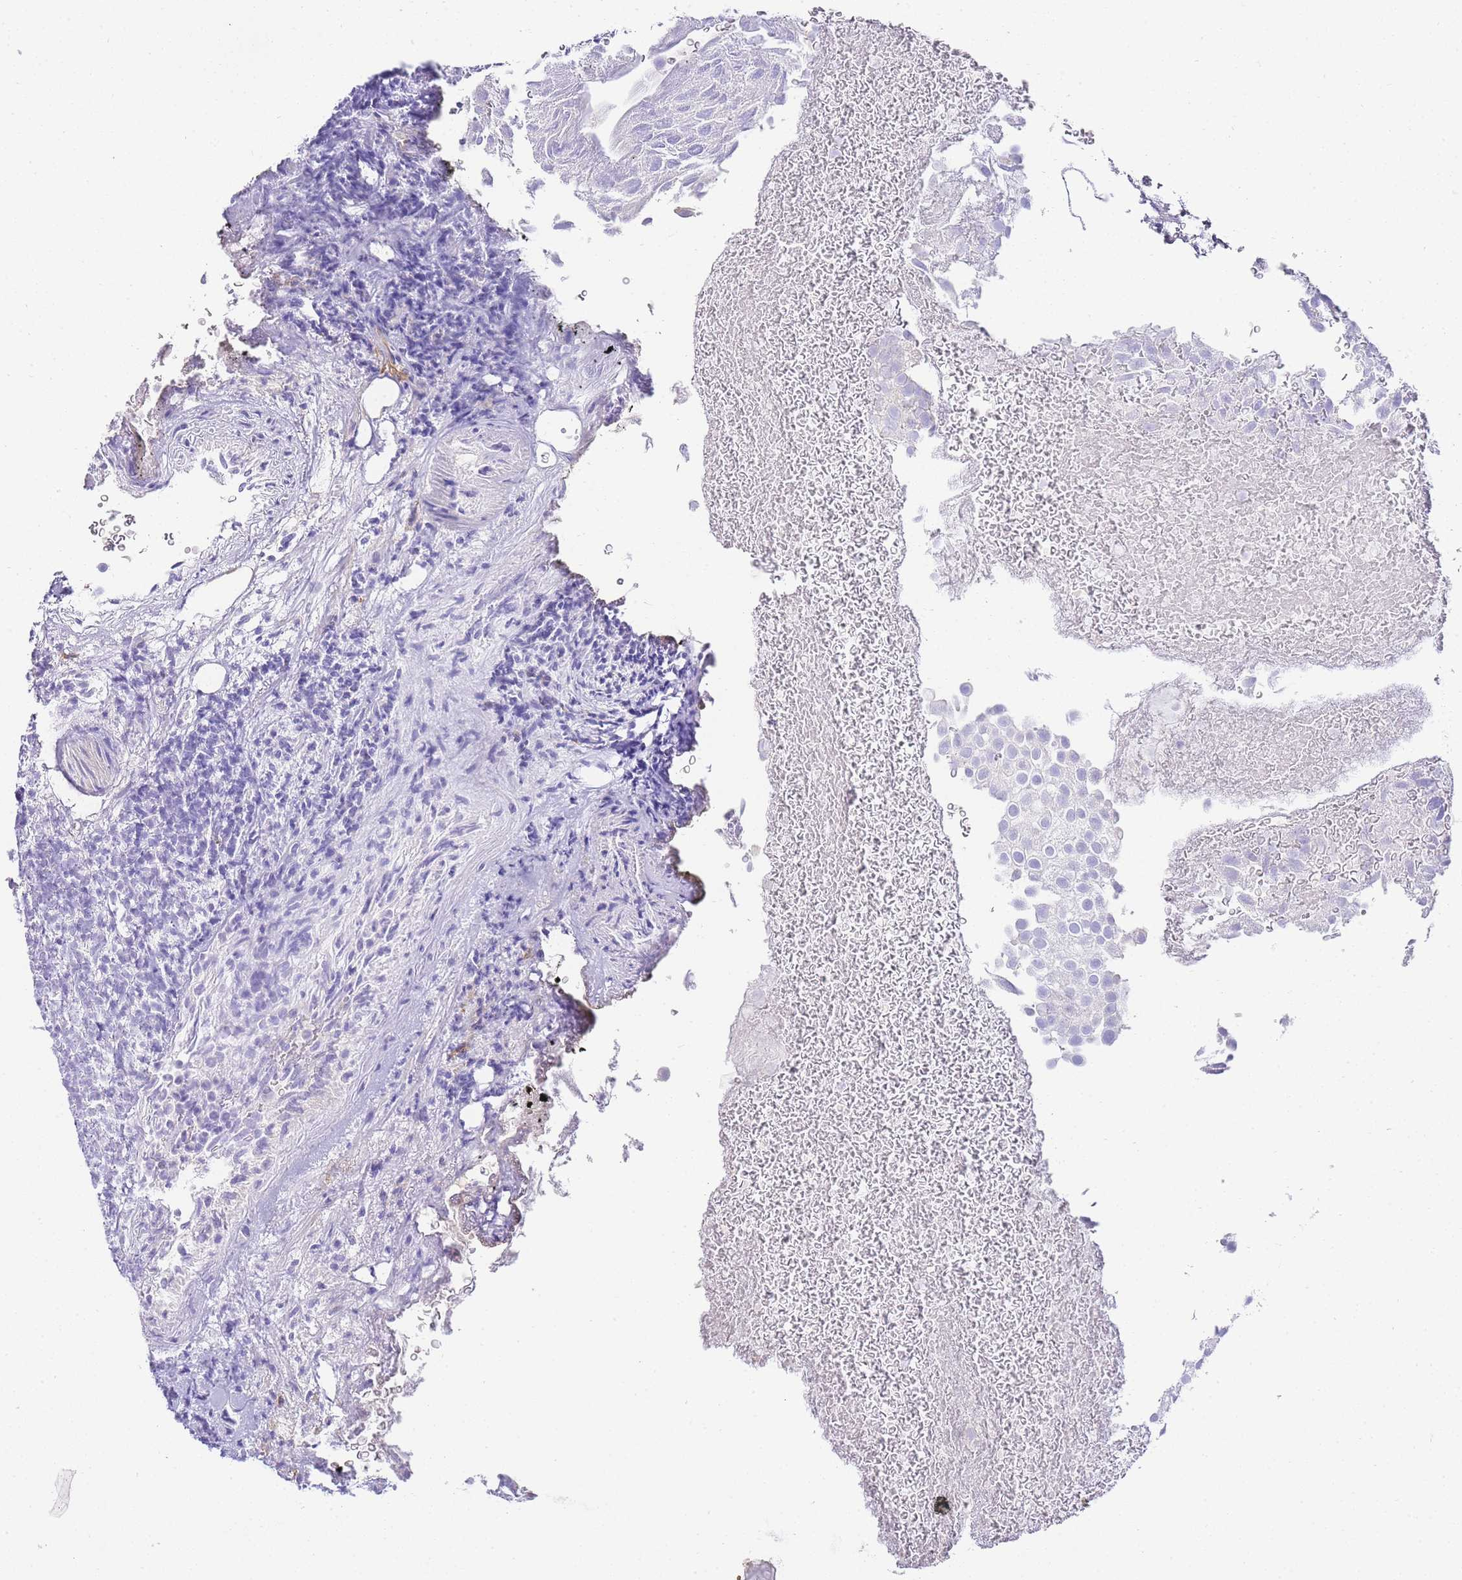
{"staining": {"intensity": "negative", "quantity": "none", "location": "none"}, "tissue": "urothelial cancer", "cell_type": "Tumor cells", "image_type": "cancer", "snomed": [{"axis": "morphology", "description": "Urothelial carcinoma, Low grade"}, {"axis": "topography", "description": "Urinary bladder"}], "caption": "High power microscopy photomicrograph of an immunohistochemistry micrograph of low-grade urothelial carcinoma, revealing no significant expression in tumor cells. (Stains: DAB immunohistochemistry with hematoxylin counter stain, Microscopy: brightfield microscopy at high magnification).", "gene": "DPP4", "patient": {"sex": "male", "age": 78}}